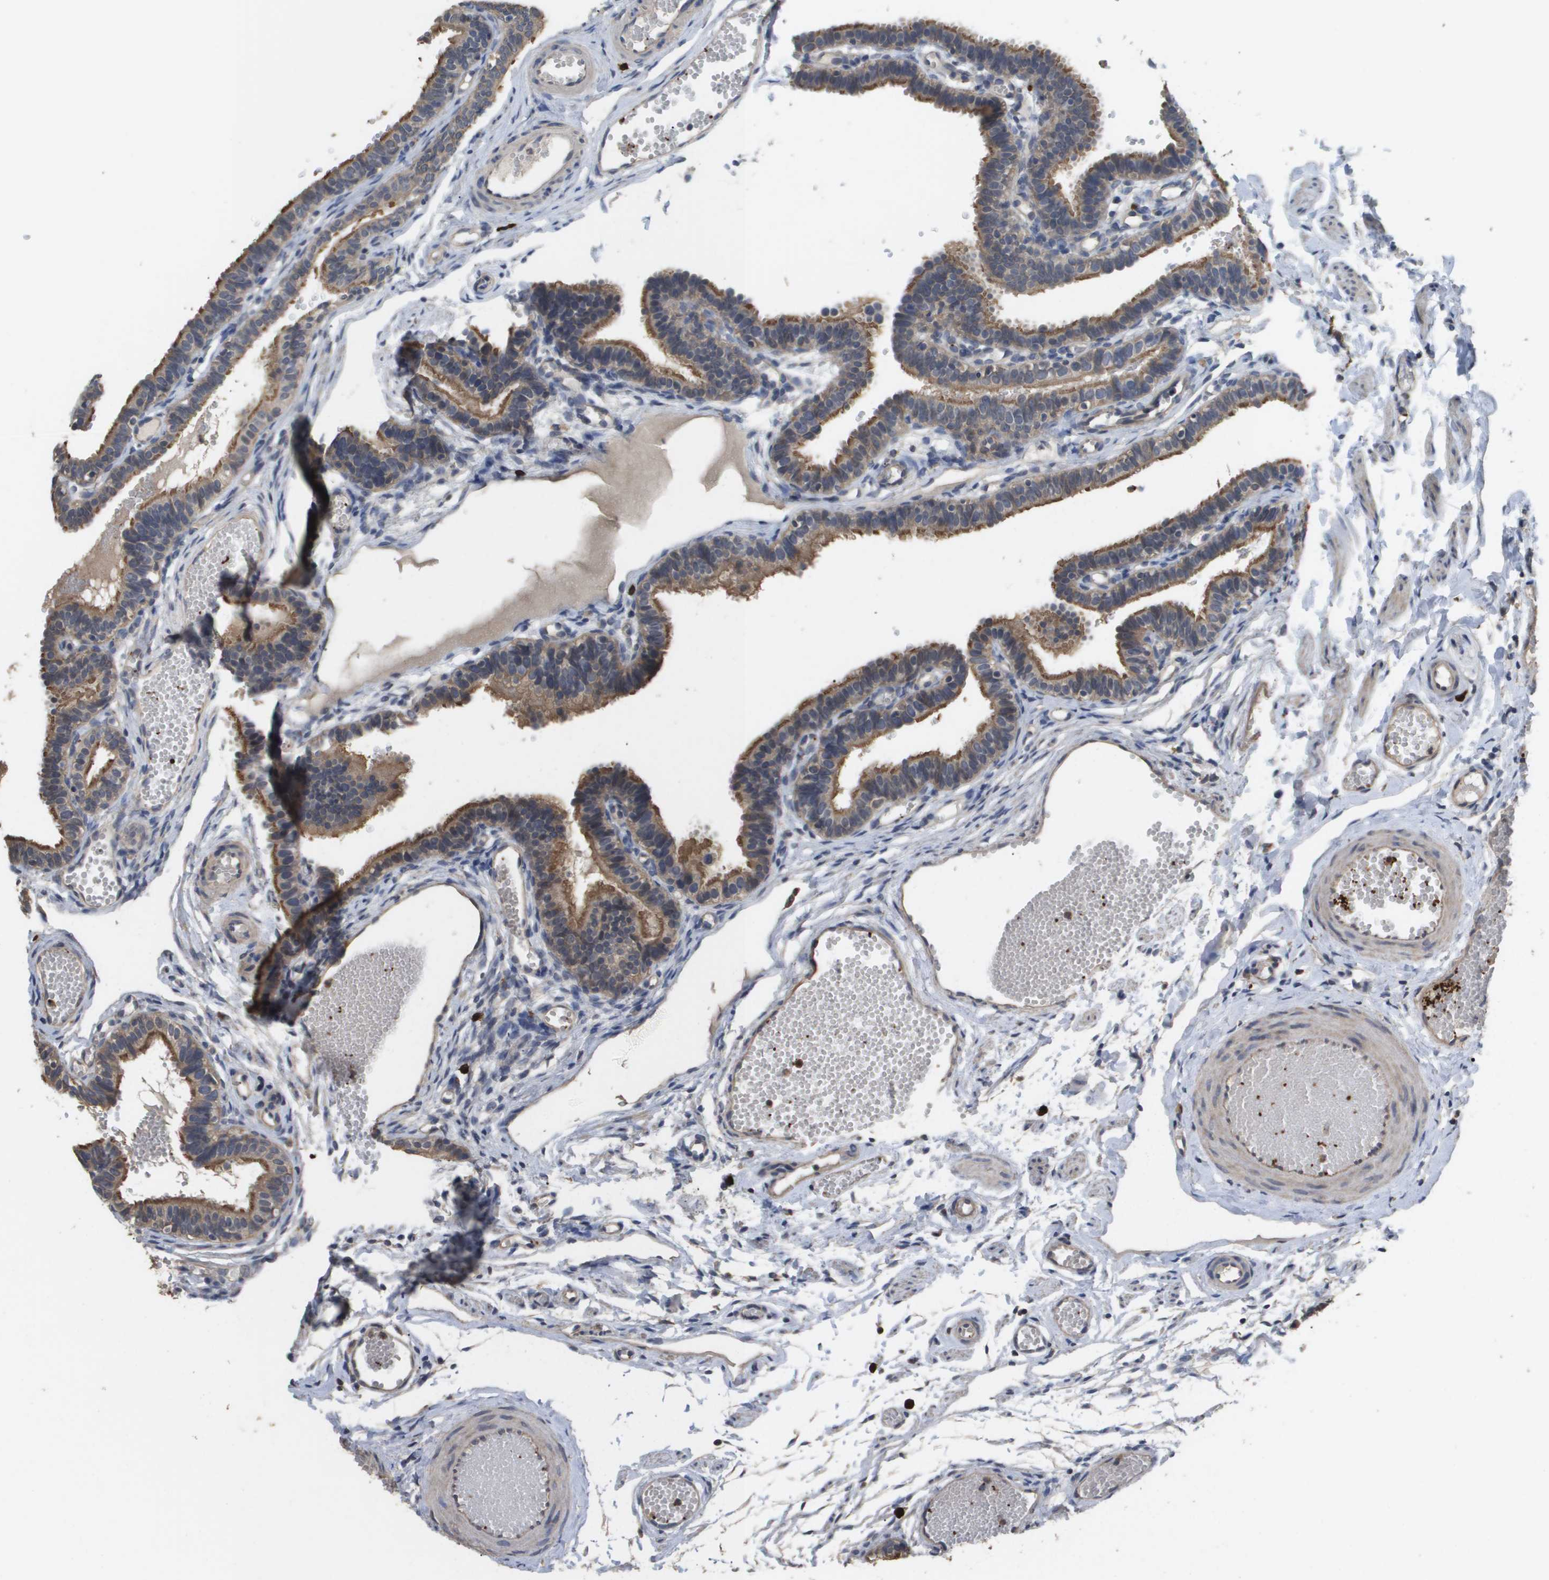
{"staining": {"intensity": "moderate", "quantity": ">75%", "location": "cytoplasmic/membranous"}, "tissue": "fallopian tube", "cell_type": "Glandular cells", "image_type": "normal", "snomed": [{"axis": "morphology", "description": "Normal tissue, NOS"}, {"axis": "topography", "description": "Fallopian tube"}, {"axis": "topography", "description": "Placenta"}], "caption": "About >75% of glandular cells in benign fallopian tube demonstrate moderate cytoplasmic/membranous protein staining as visualized by brown immunohistochemical staining.", "gene": "RAB27B", "patient": {"sex": "female", "age": 34}}